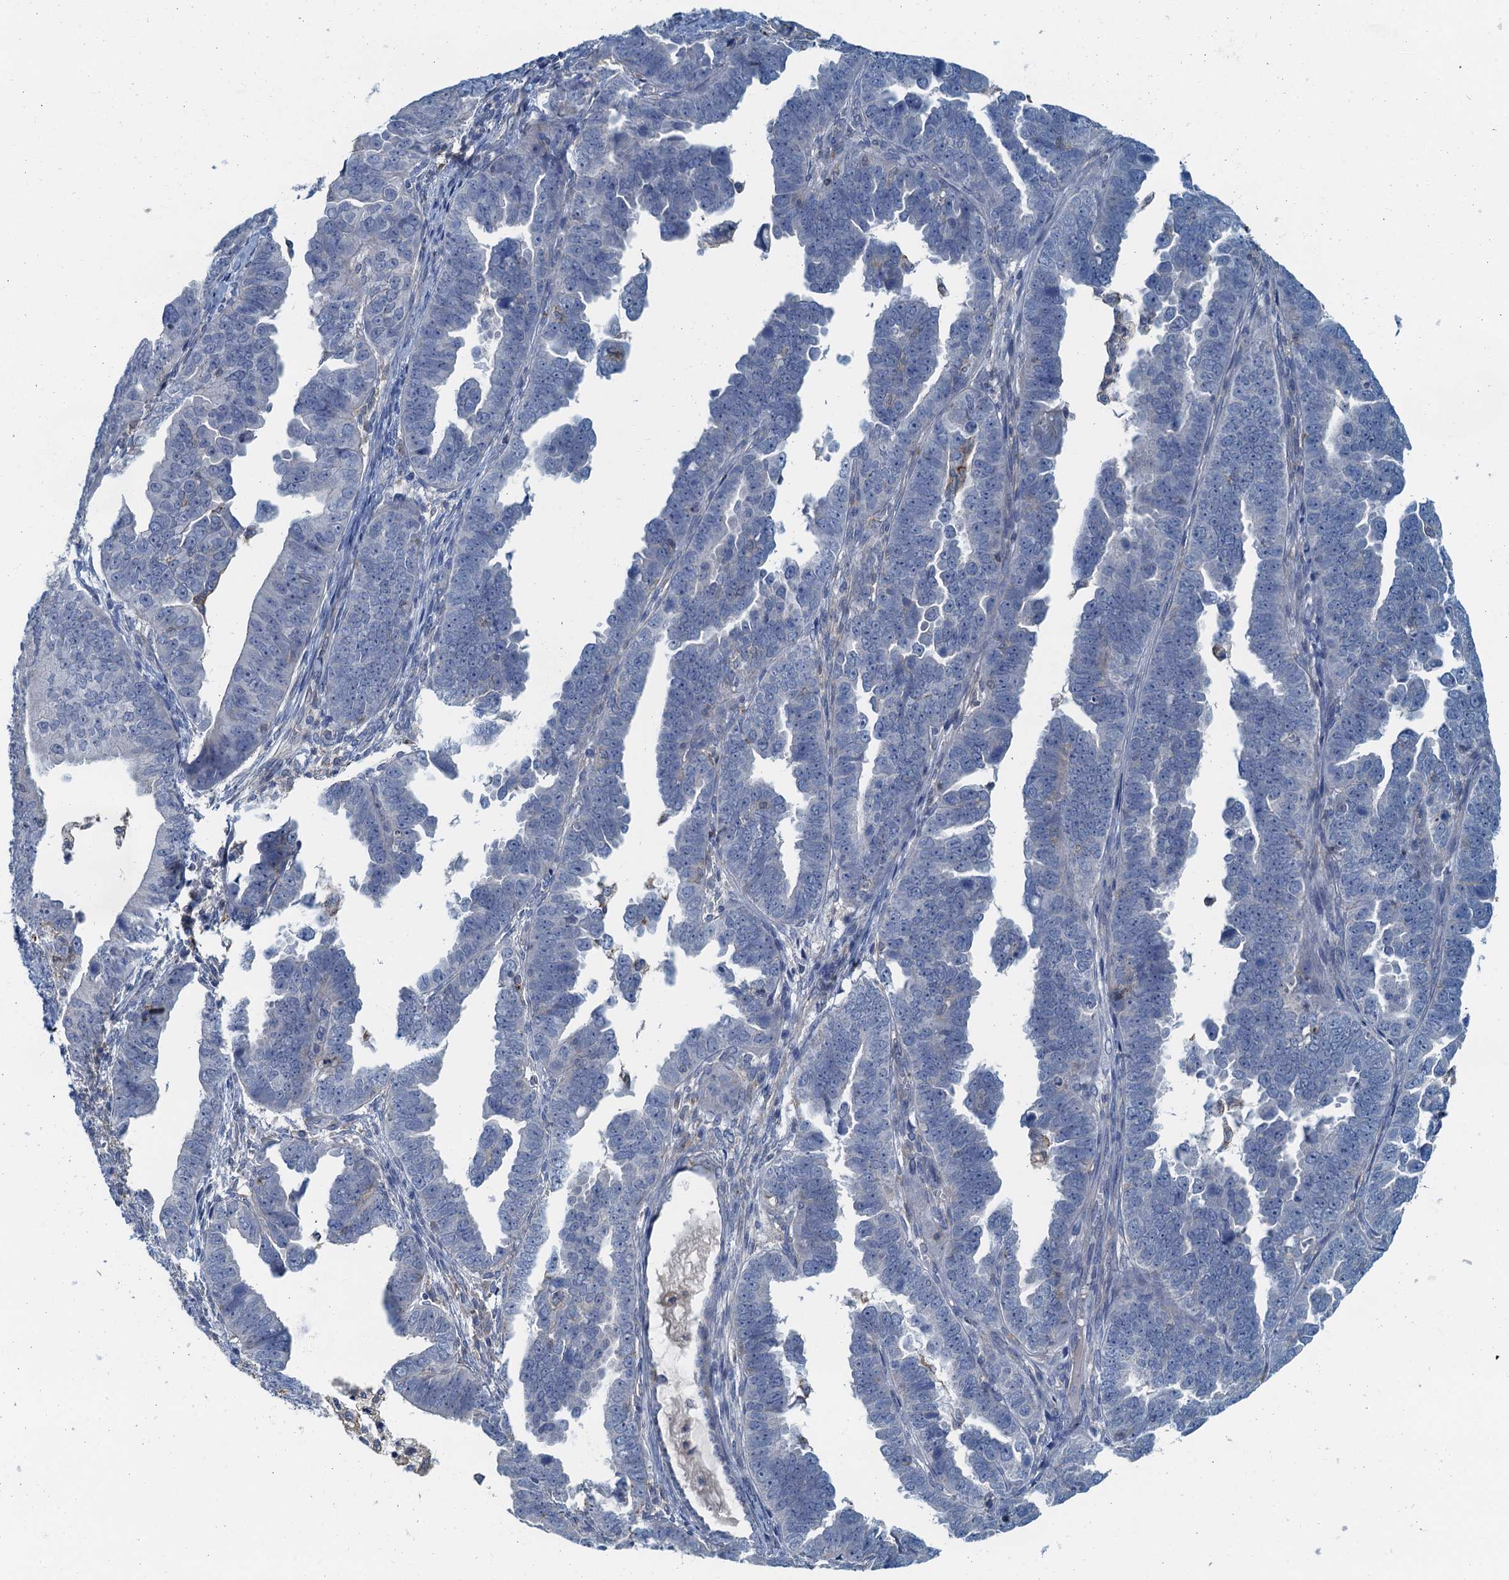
{"staining": {"intensity": "negative", "quantity": "none", "location": "none"}, "tissue": "endometrial cancer", "cell_type": "Tumor cells", "image_type": "cancer", "snomed": [{"axis": "morphology", "description": "Adenocarcinoma, NOS"}, {"axis": "topography", "description": "Endometrium"}], "caption": "DAB (3,3'-diaminobenzidine) immunohistochemical staining of endometrial cancer (adenocarcinoma) displays no significant positivity in tumor cells. (IHC, brightfield microscopy, high magnification).", "gene": "THAP10", "patient": {"sex": "female", "age": 75}}